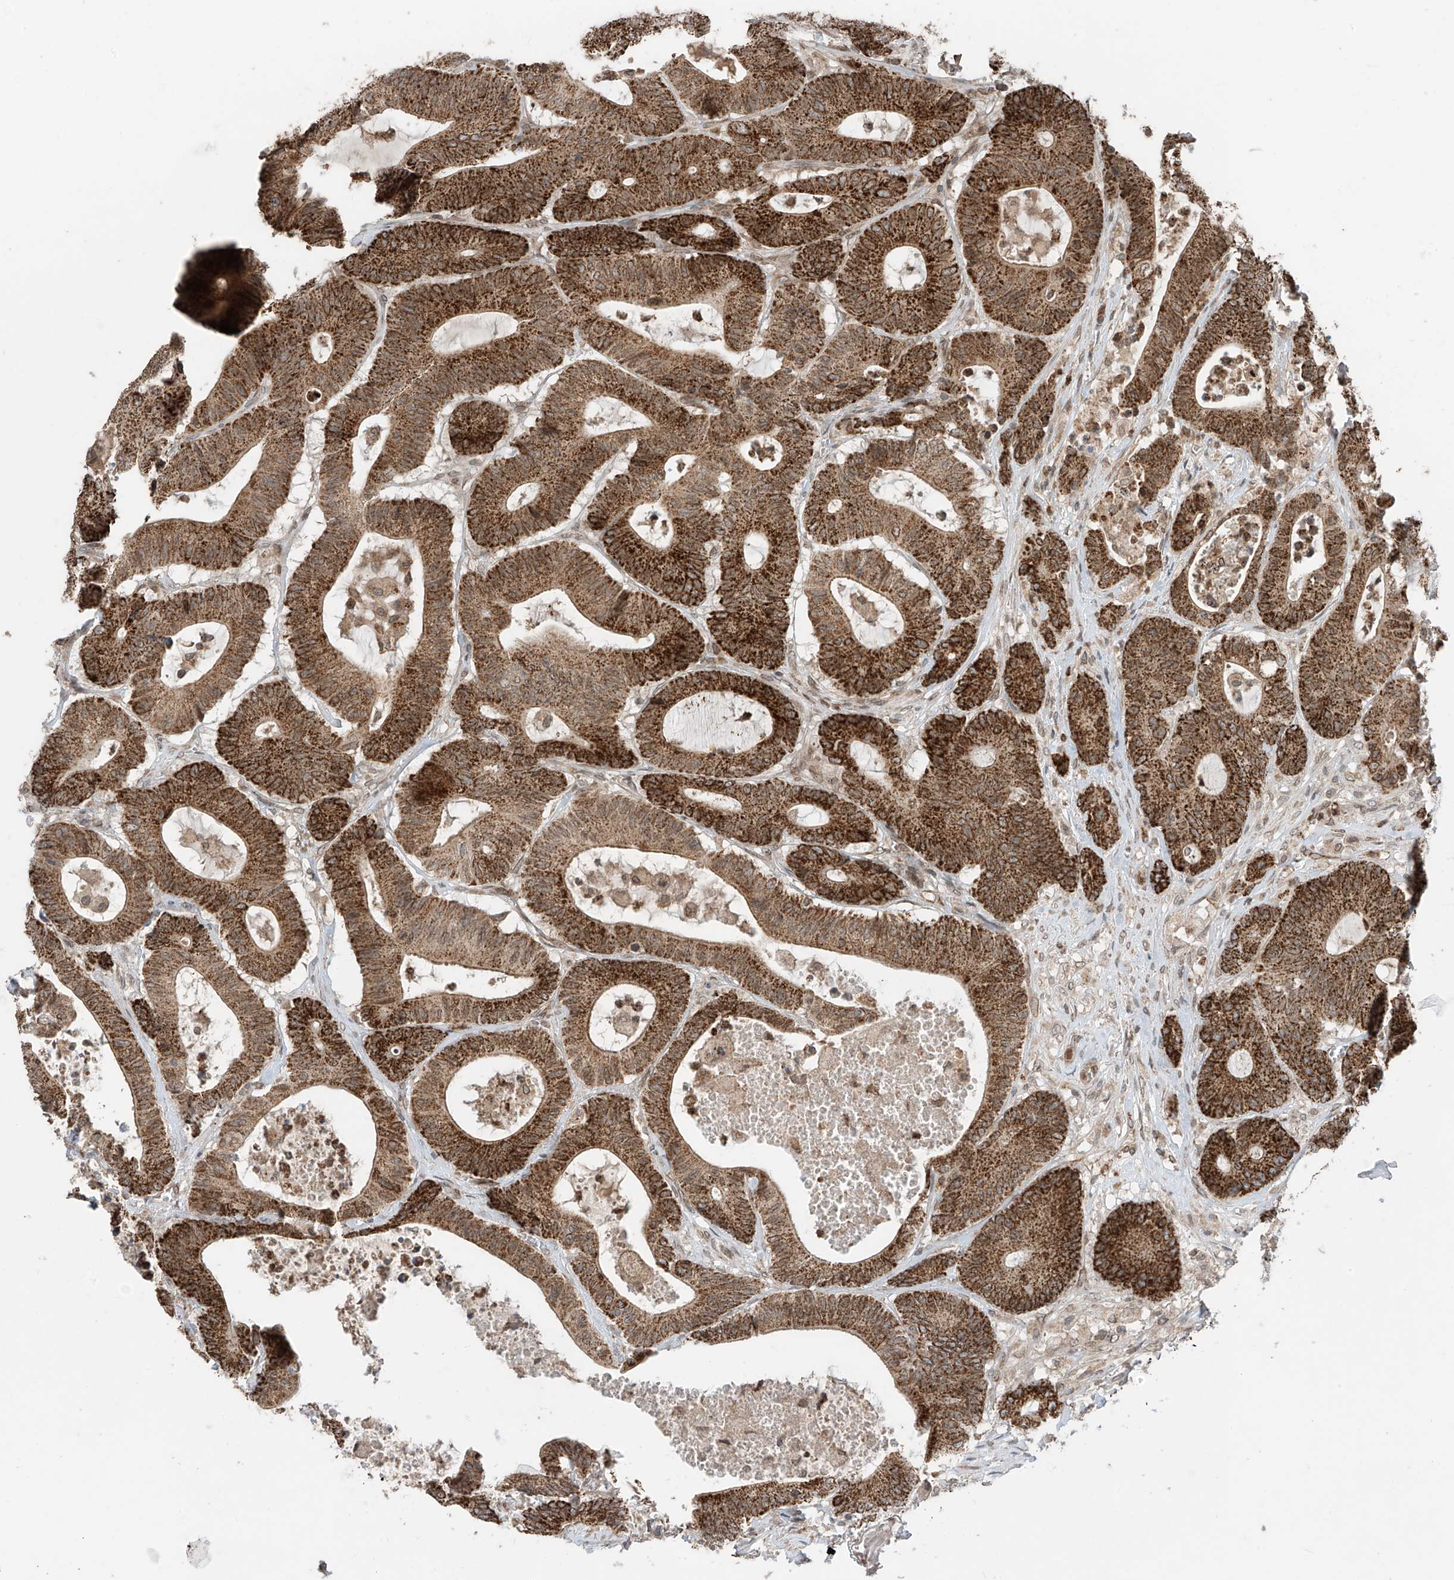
{"staining": {"intensity": "strong", "quantity": ">75%", "location": "cytoplasmic/membranous"}, "tissue": "colorectal cancer", "cell_type": "Tumor cells", "image_type": "cancer", "snomed": [{"axis": "morphology", "description": "Adenocarcinoma, NOS"}, {"axis": "topography", "description": "Colon"}], "caption": "DAB (3,3'-diaminobenzidine) immunohistochemical staining of human colorectal adenocarcinoma displays strong cytoplasmic/membranous protein positivity in about >75% of tumor cells. (Stains: DAB in brown, nuclei in blue, Microscopy: brightfield microscopy at high magnification).", "gene": "AHCTF1", "patient": {"sex": "female", "age": 84}}